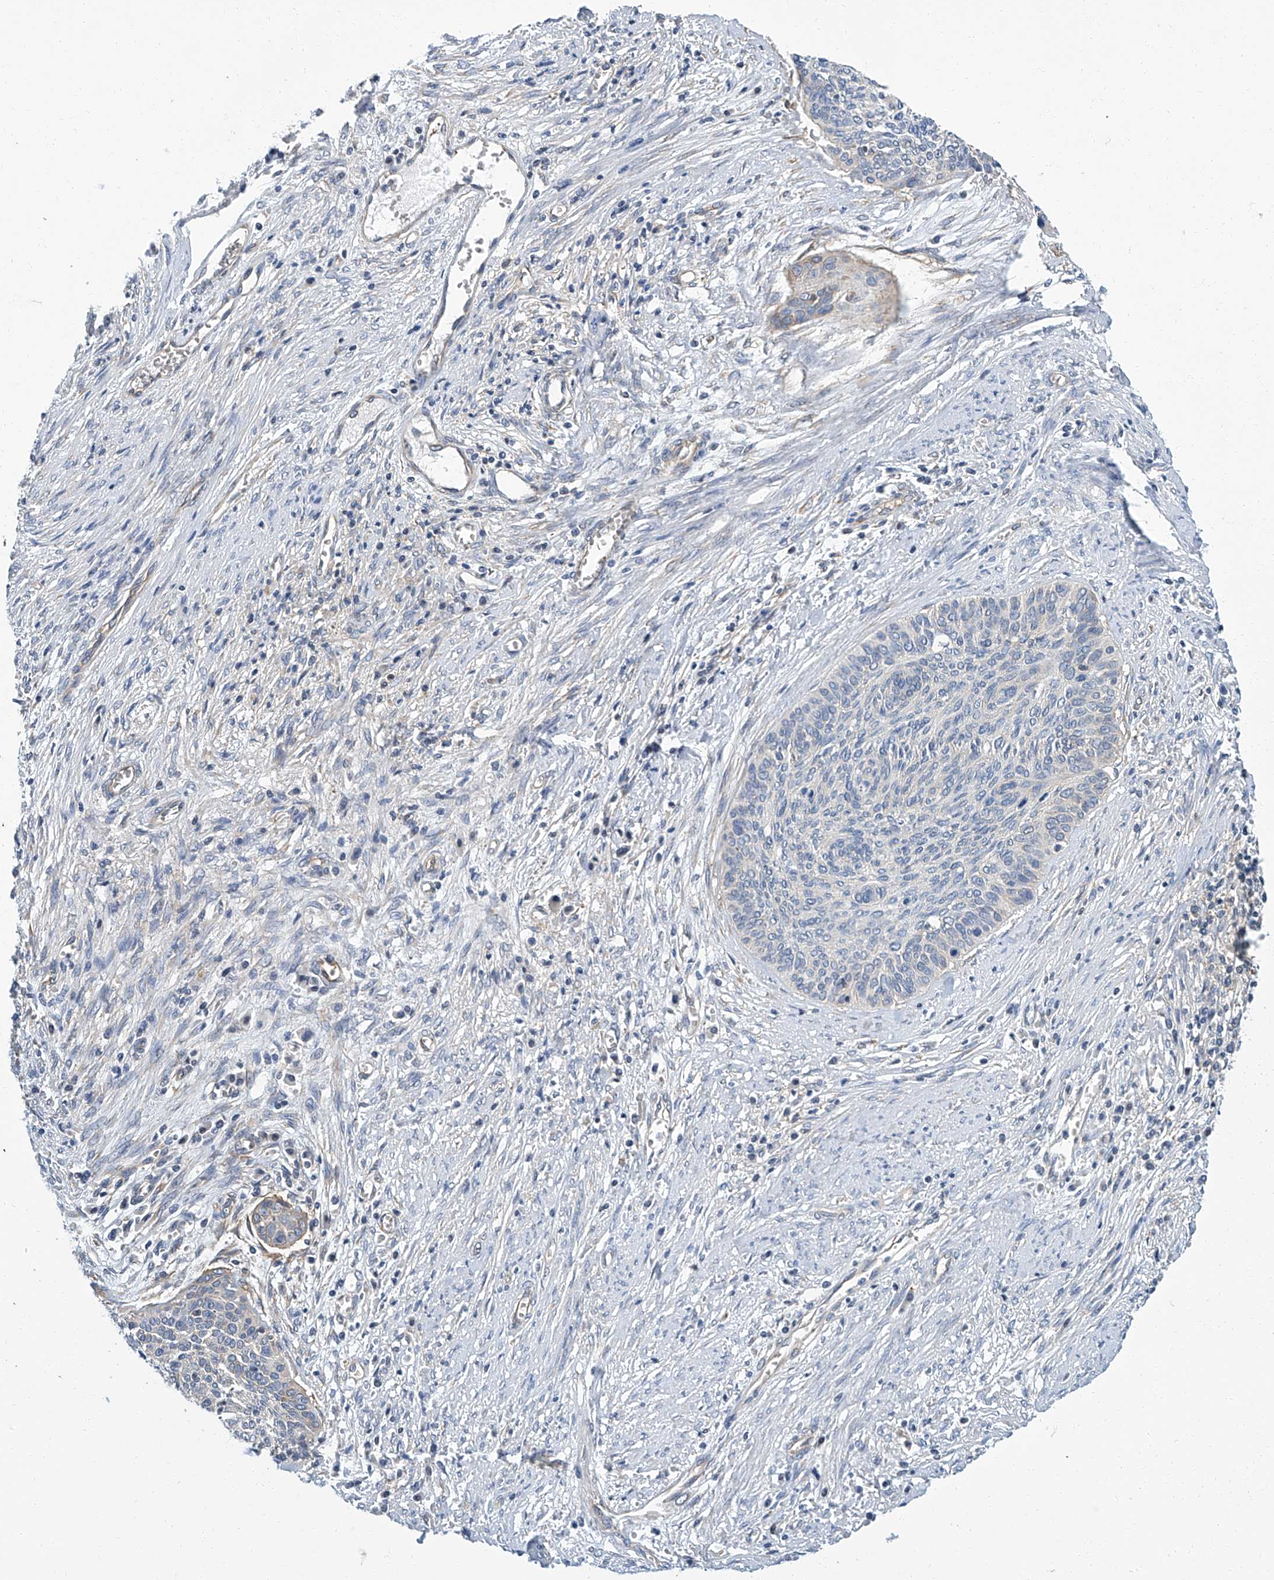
{"staining": {"intensity": "weak", "quantity": "<25%", "location": "cytoplasmic/membranous"}, "tissue": "cervical cancer", "cell_type": "Tumor cells", "image_type": "cancer", "snomed": [{"axis": "morphology", "description": "Squamous cell carcinoma, NOS"}, {"axis": "topography", "description": "Cervix"}], "caption": "Immunohistochemistry (IHC) of human cervical squamous cell carcinoma shows no expression in tumor cells. (DAB (3,3'-diaminobenzidine) IHC, high magnification).", "gene": "PSMB10", "patient": {"sex": "female", "age": 55}}